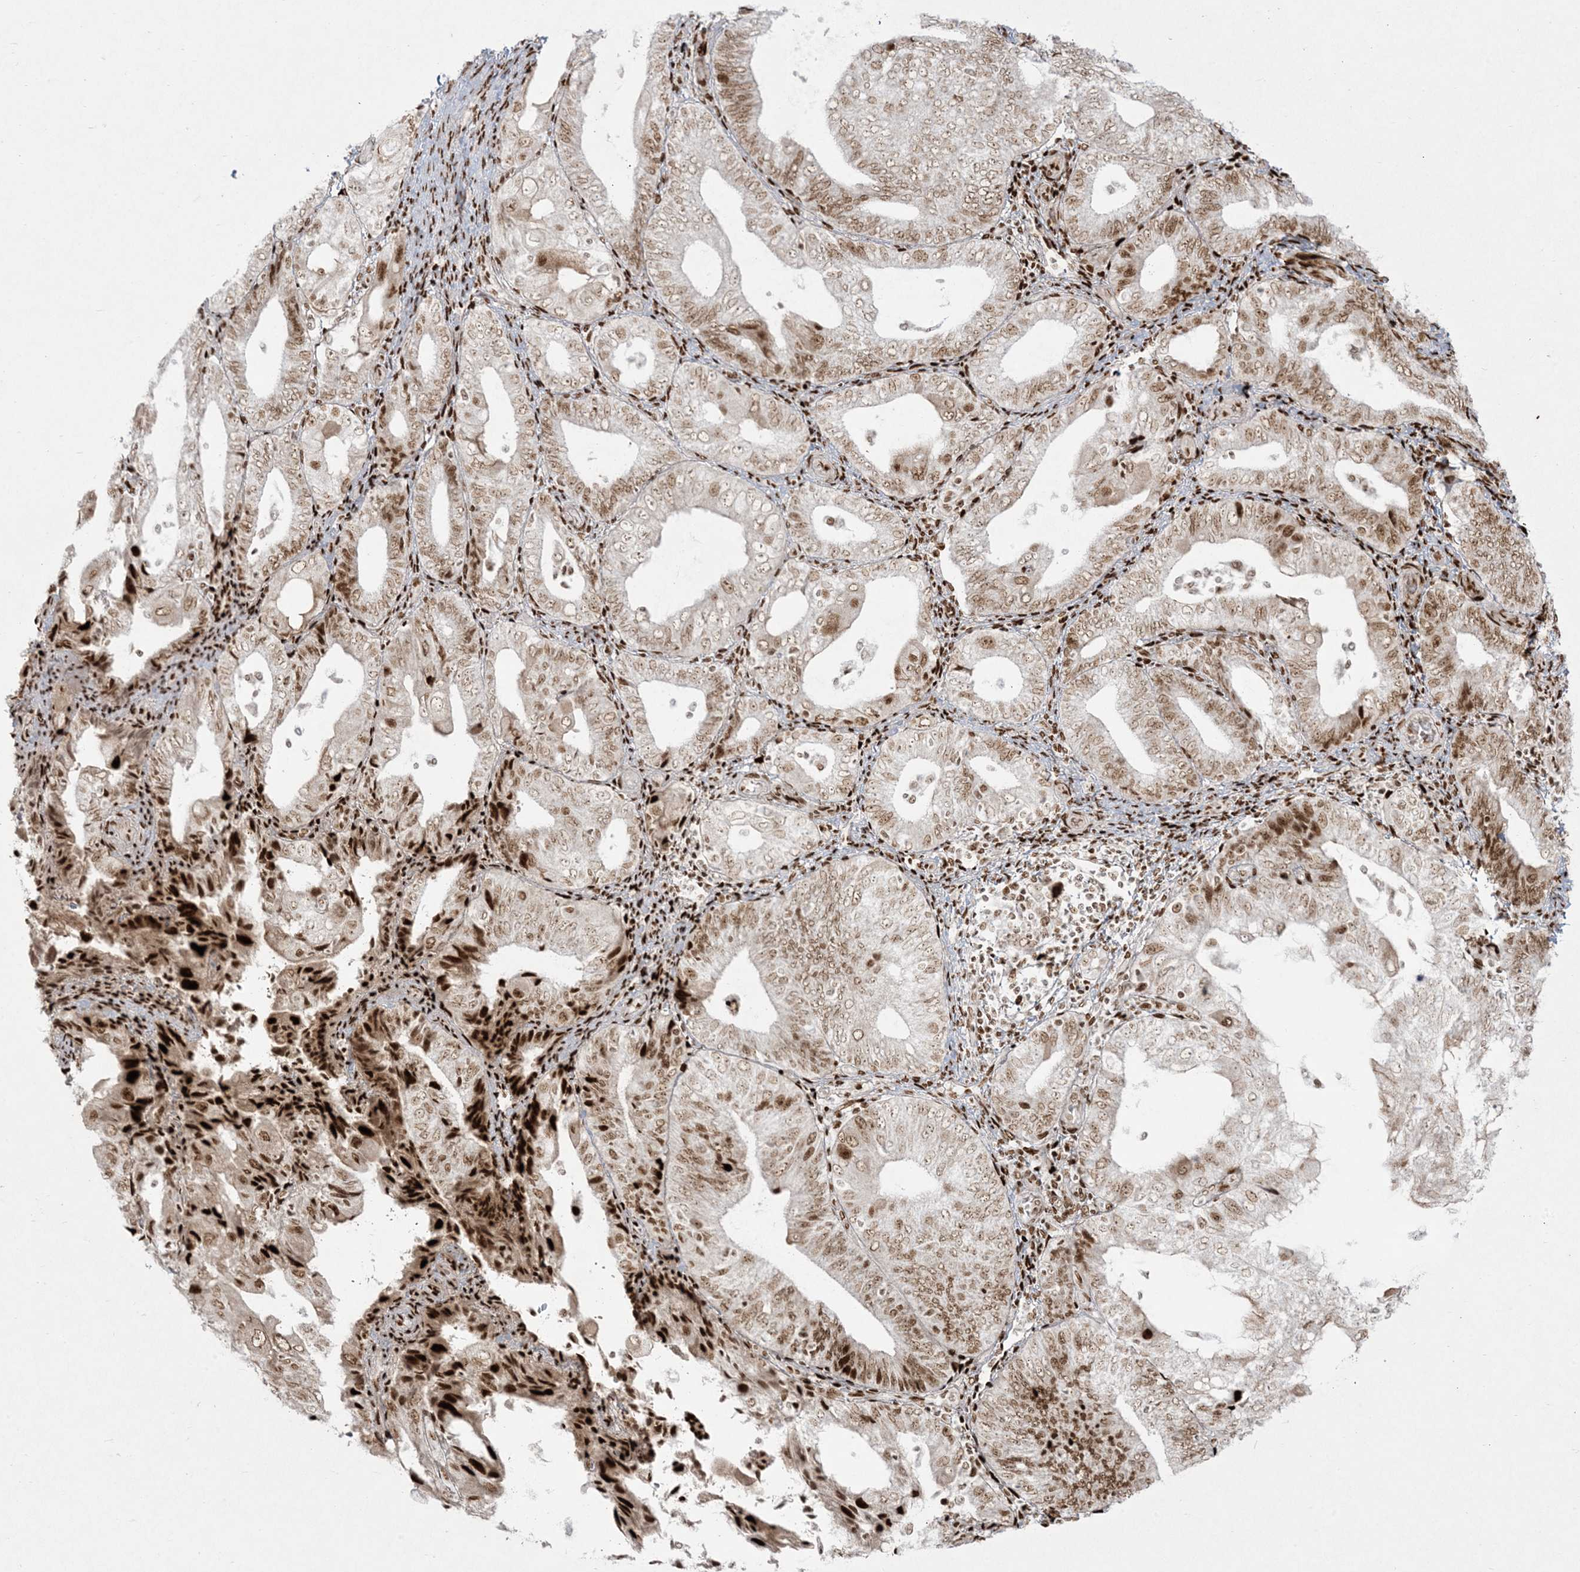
{"staining": {"intensity": "strong", "quantity": "25%-75%", "location": "nuclear"}, "tissue": "endometrial cancer", "cell_type": "Tumor cells", "image_type": "cancer", "snomed": [{"axis": "morphology", "description": "Adenocarcinoma, NOS"}, {"axis": "topography", "description": "Endometrium"}], "caption": "IHC image of endometrial cancer stained for a protein (brown), which displays high levels of strong nuclear positivity in approximately 25%-75% of tumor cells.", "gene": "RBM10", "patient": {"sex": "female", "age": 81}}